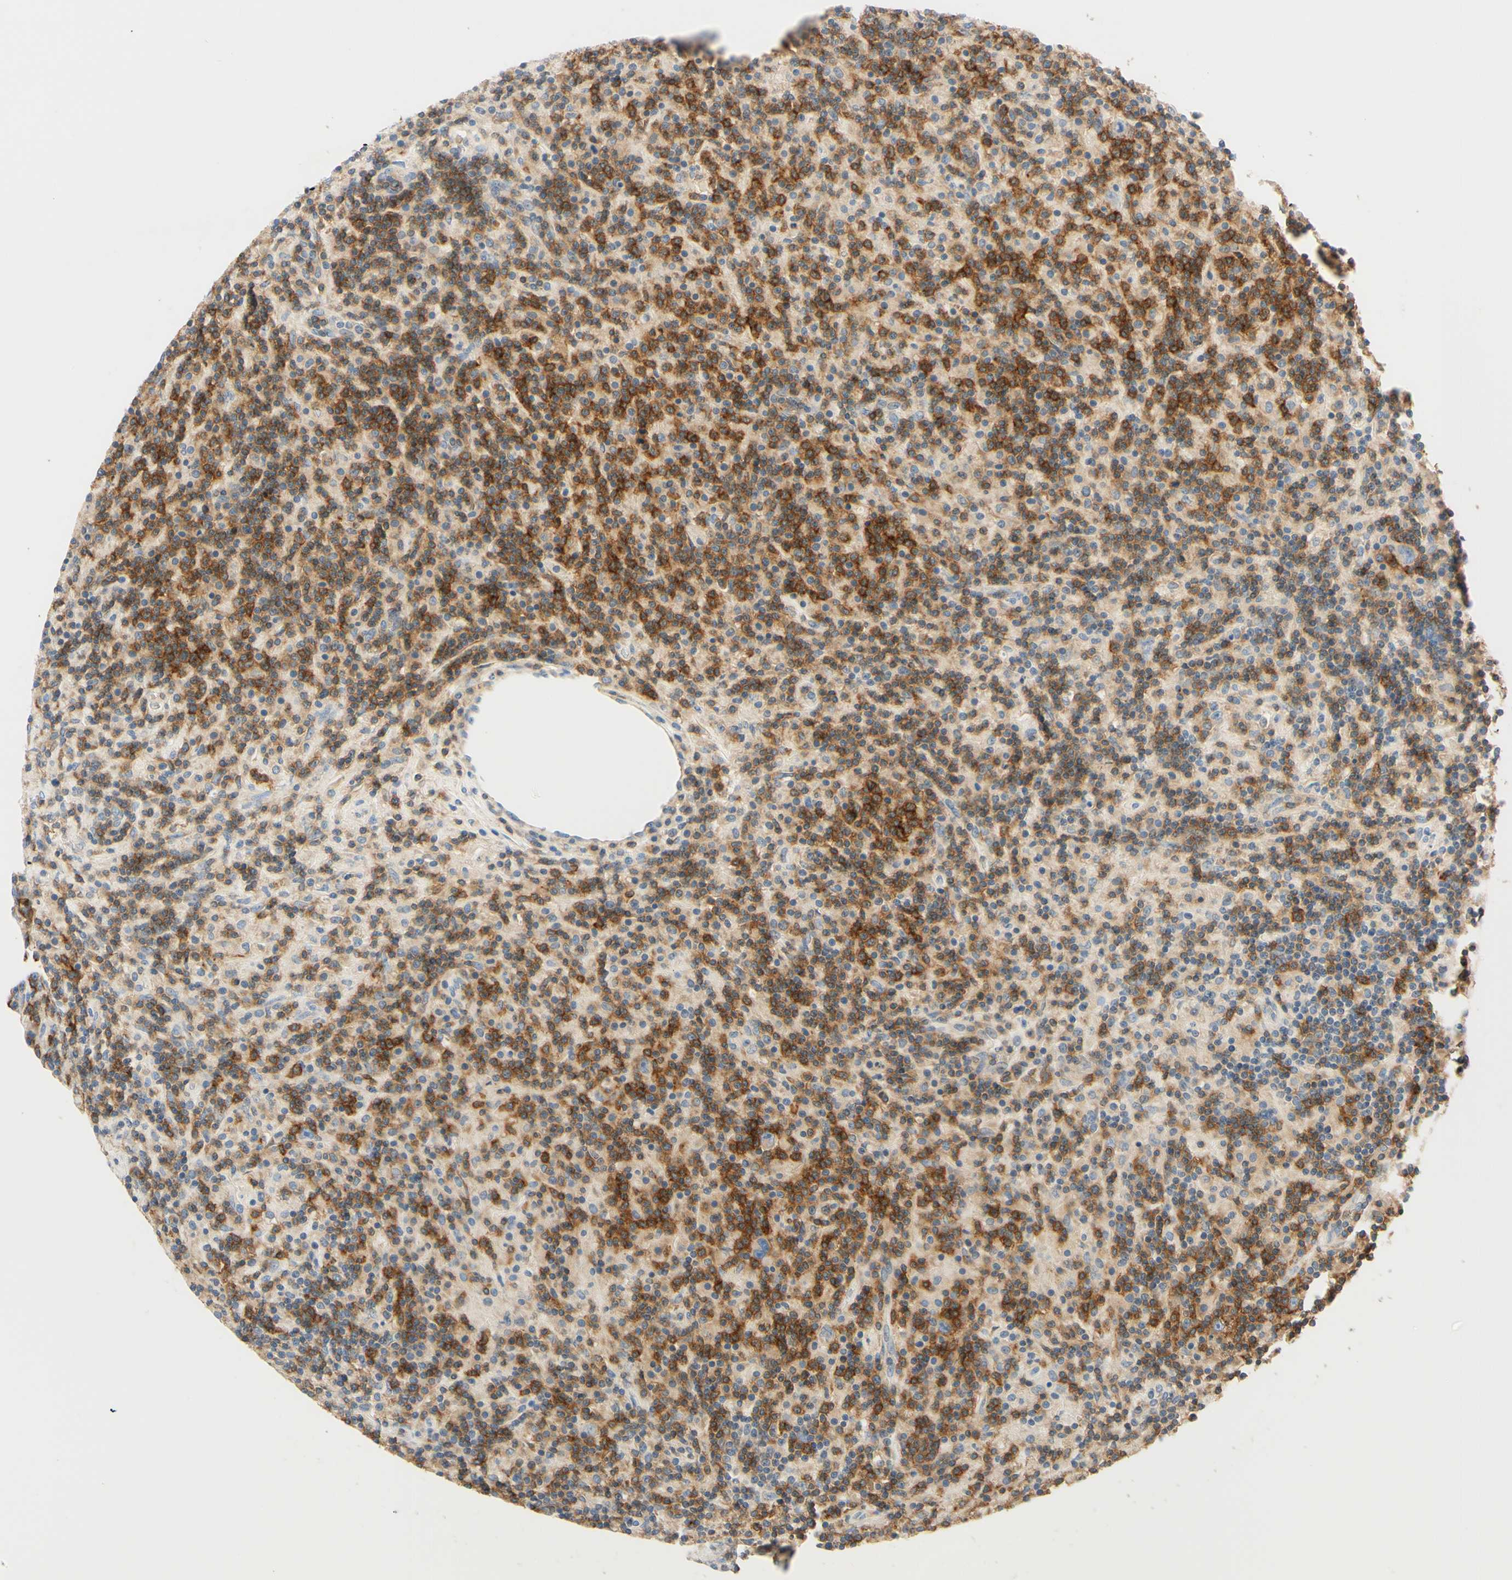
{"staining": {"intensity": "negative", "quantity": "none", "location": "none"}, "tissue": "lymphoma", "cell_type": "Tumor cells", "image_type": "cancer", "snomed": [{"axis": "morphology", "description": "Hodgkin's disease, NOS"}, {"axis": "topography", "description": "Lymph node"}], "caption": "Tumor cells are negative for protein expression in human lymphoma.", "gene": "LAT", "patient": {"sex": "male", "age": 70}}